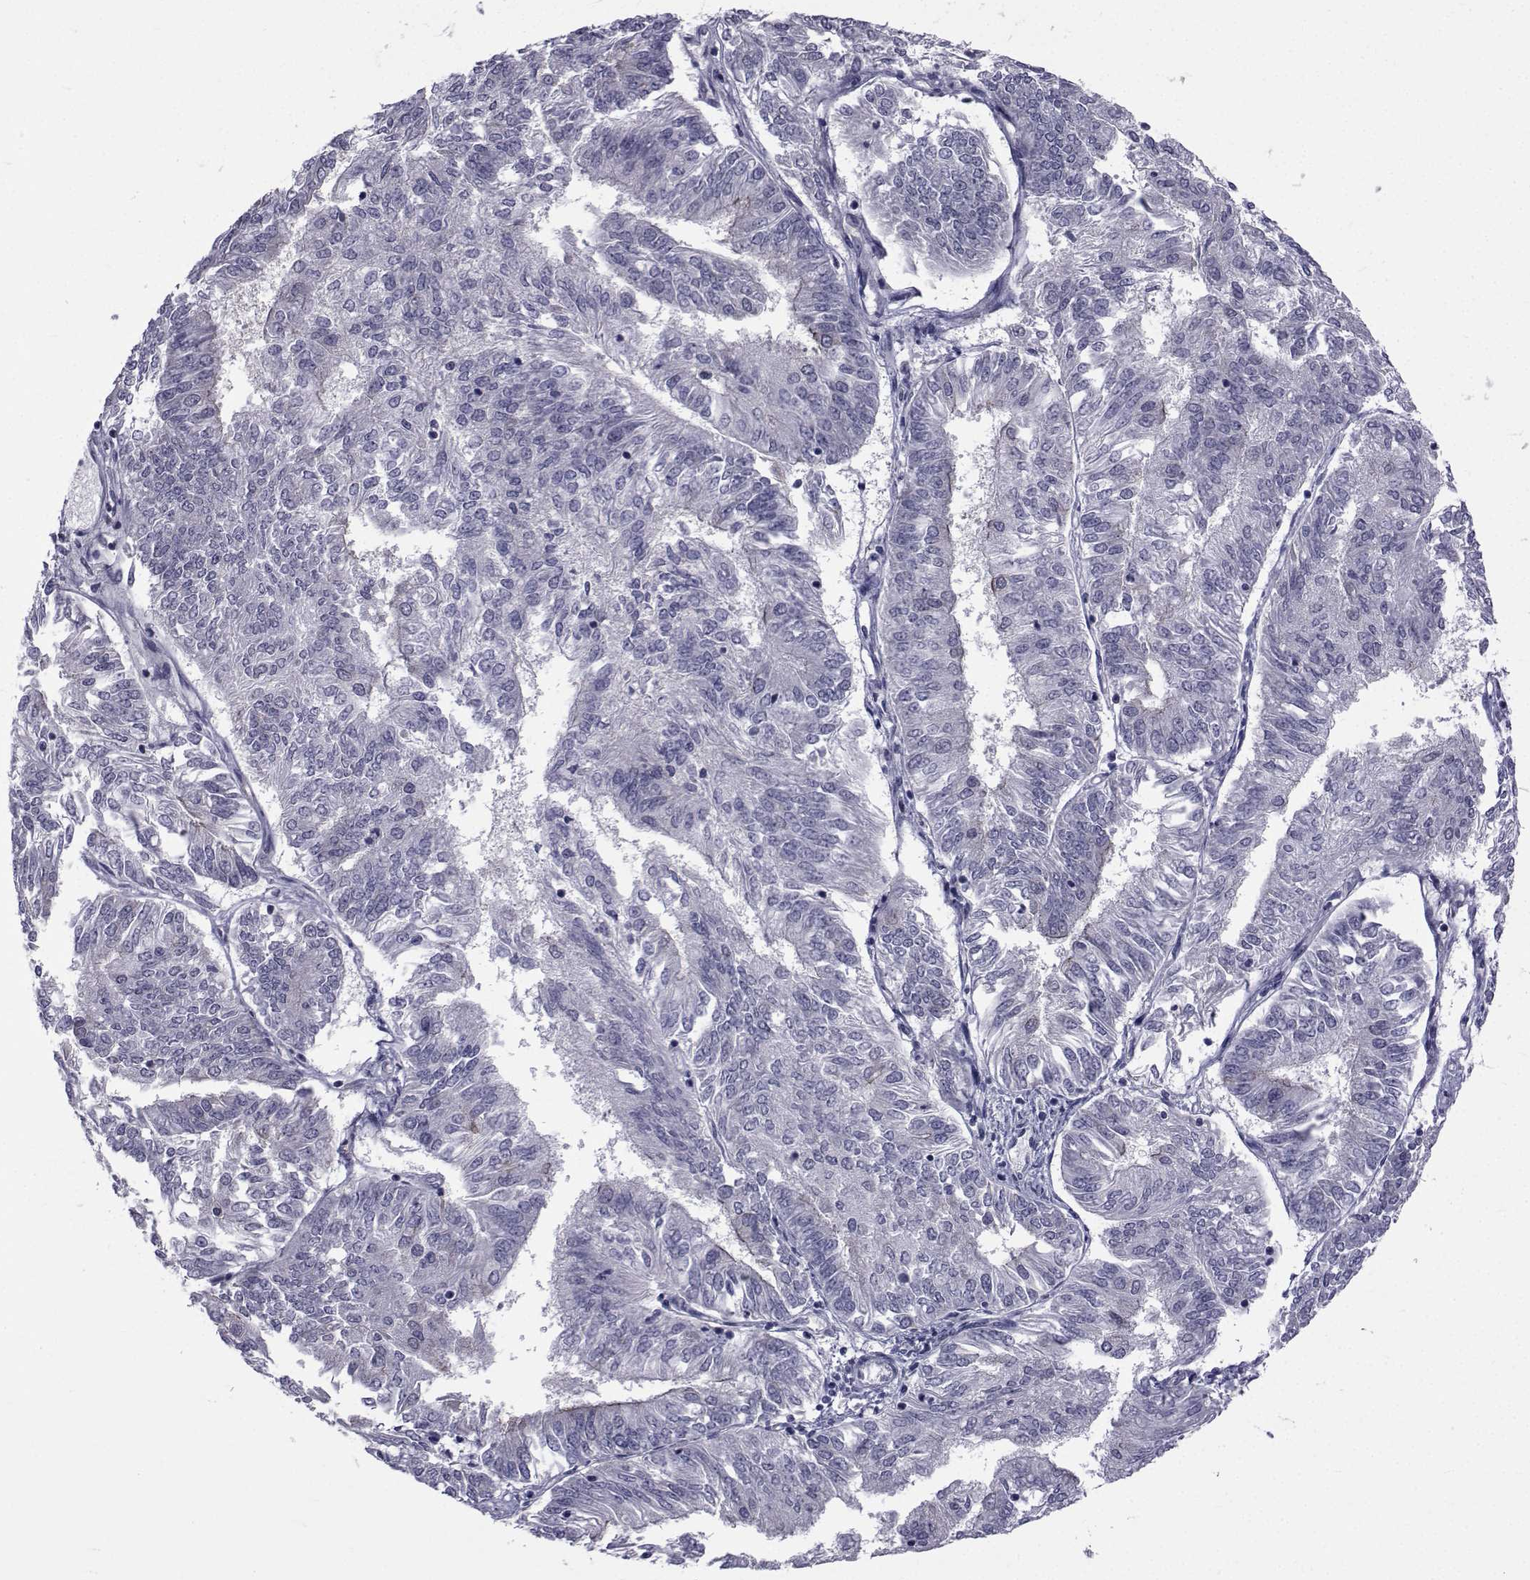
{"staining": {"intensity": "moderate", "quantity": "<25%", "location": "cytoplasmic/membranous"}, "tissue": "endometrial cancer", "cell_type": "Tumor cells", "image_type": "cancer", "snomed": [{"axis": "morphology", "description": "Adenocarcinoma, NOS"}, {"axis": "topography", "description": "Endometrium"}], "caption": "A high-resolution photomicrograph shows immunohistochemistry (IHC) staining of endometrial cancer (adenocarcinoma), which exhibits moderate cytoplasmic/membranous staining in approximately <25% of tumor cells.", "gene": "SLC30A10", "patient": {"sex": "female", "age": 58}}